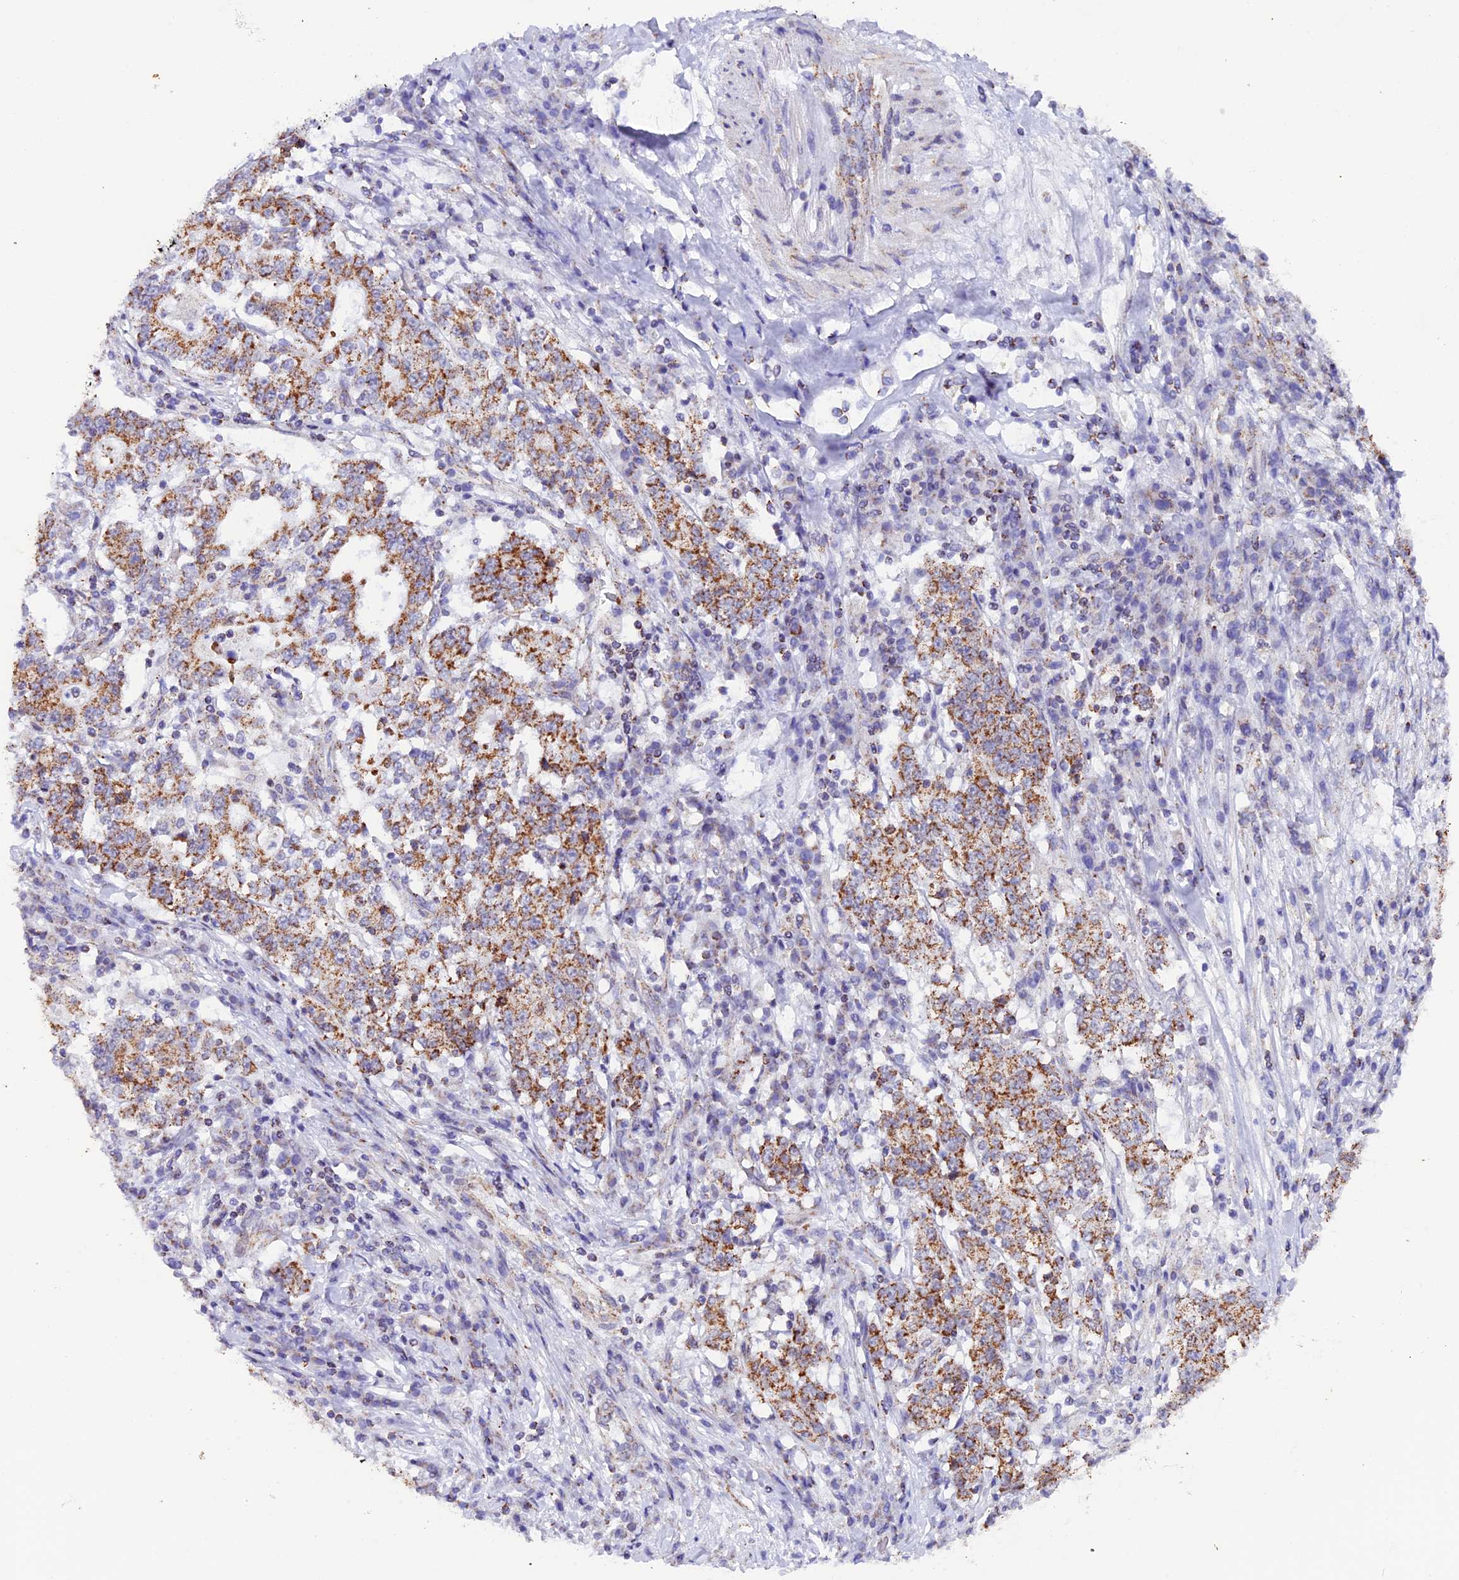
{"staining": {"intensity": "moderate", "quantity": ">75%", "location": "cytoplasmic/membranous"}, "tissue": "stomach cancer", "cell_type": "Tumor cells", "image_type": "cancer", "snomed": [{"axis": "morphology", "description": "Adenocarcinoma, NOS"}, {"axis": "topography", "description": "Stomach"}], "caption": "This is an image of immunohistochemistry staining of adenocarcinoma (stomach), which shows moderate staining in the cytoplasmic/membranous of tumor cells.", "gene": "TFAM", "patient": {"sex": "male", "age": 59}}